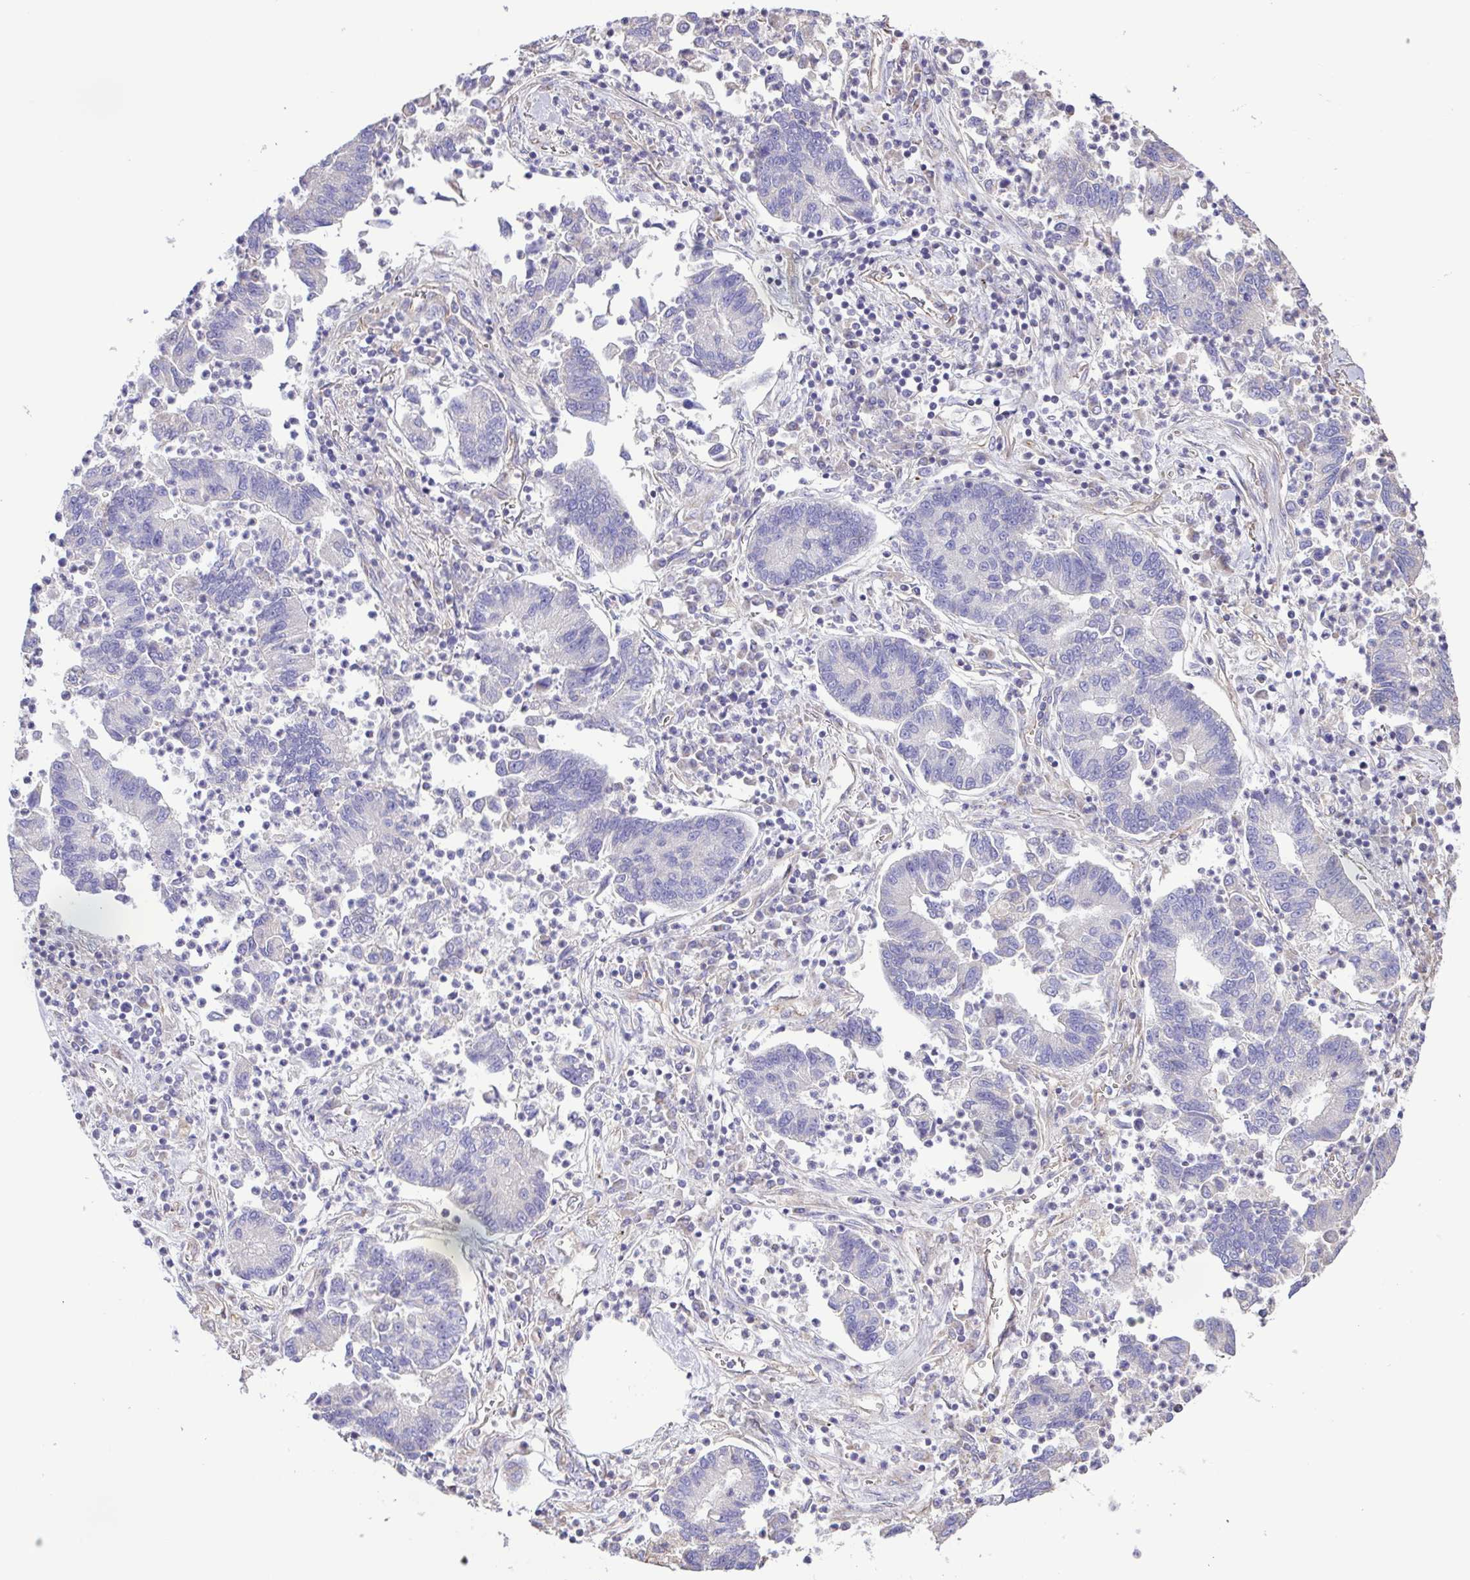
{"staining": {"intensity": "negative", "quantity": "none", "location": "none"}, "tissue": "lung cancer", "cell_type": "Tumor cells", "image_type": "cancer", "snomed": [{"axis": "morphology", "description": "Adenocarcinoma, NOS"}, {"axis": "topography", "description": "Lung"}], "caption": "High power microscopy photomicrograph of an IHC photomicrograph of lung cancer (adenocarcinoma), revealing no significant staining in tumor cells. (DAB (3,3'-diaminobenzidine) IHC visualized using brightfield microscopy, high magnification).", "gene": "FLT1", "patient": {"sex": "female", "age": 57}}